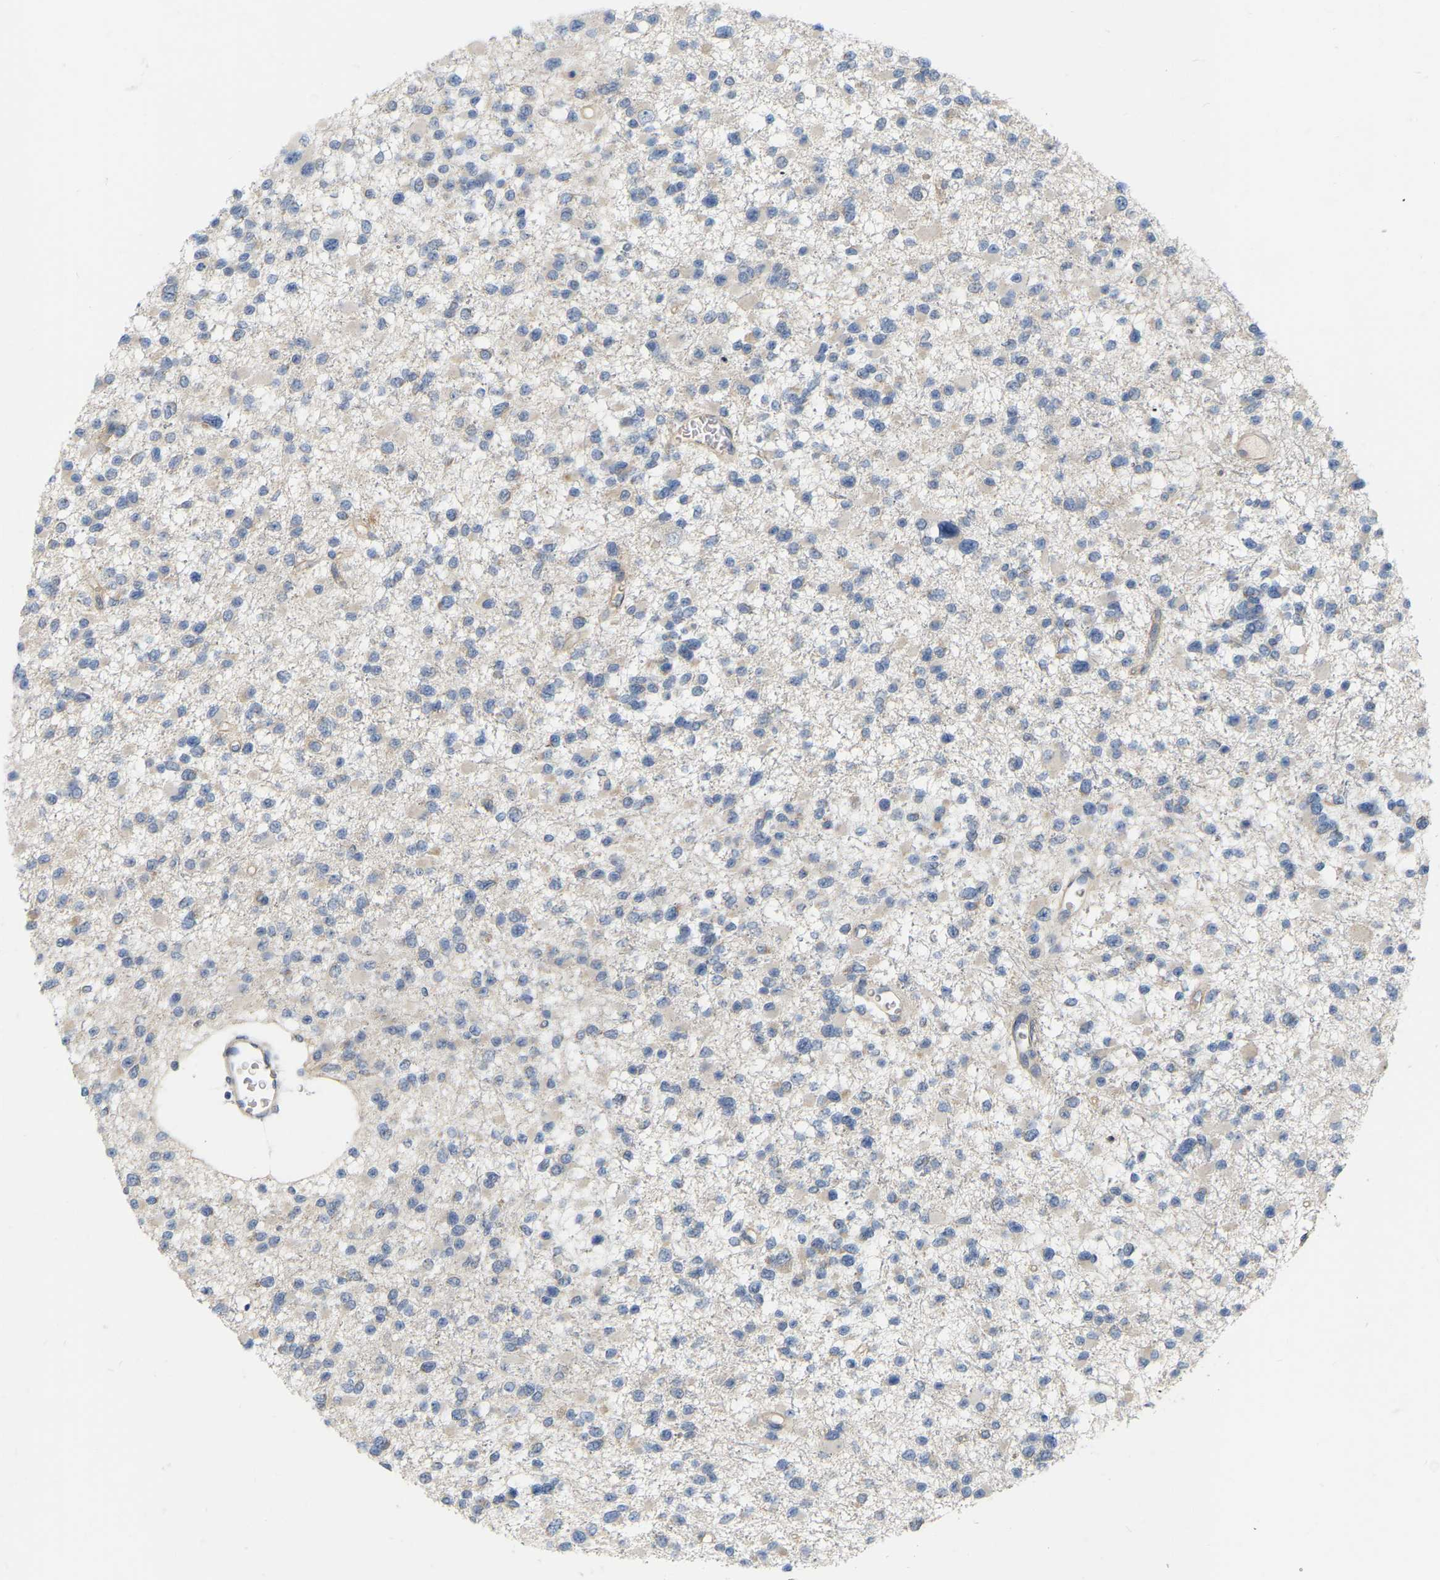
{"staining": {"intensity": "negative", "quantity": "none", "location": "none"}, "tissue": "glioma", "cell_type": "Tumor cells", "image_type": "cancer", "snomed": [{"axis": "morphology", "description": "Glioma, malignant, Low grade"}, {"axis": "topography", "description": "Brain"}], "caption": "The micrograph reveals no significant staining in tumor cells of glioma. (Stains: DAB (3,3'-diaminobenzidine) immunohistochemistry with hematoxylin counter stain, Microscopy: brightfield microscopy at high magnification).", "gene": "SSH1", "patient": {"sex": "female", "age": 22}}